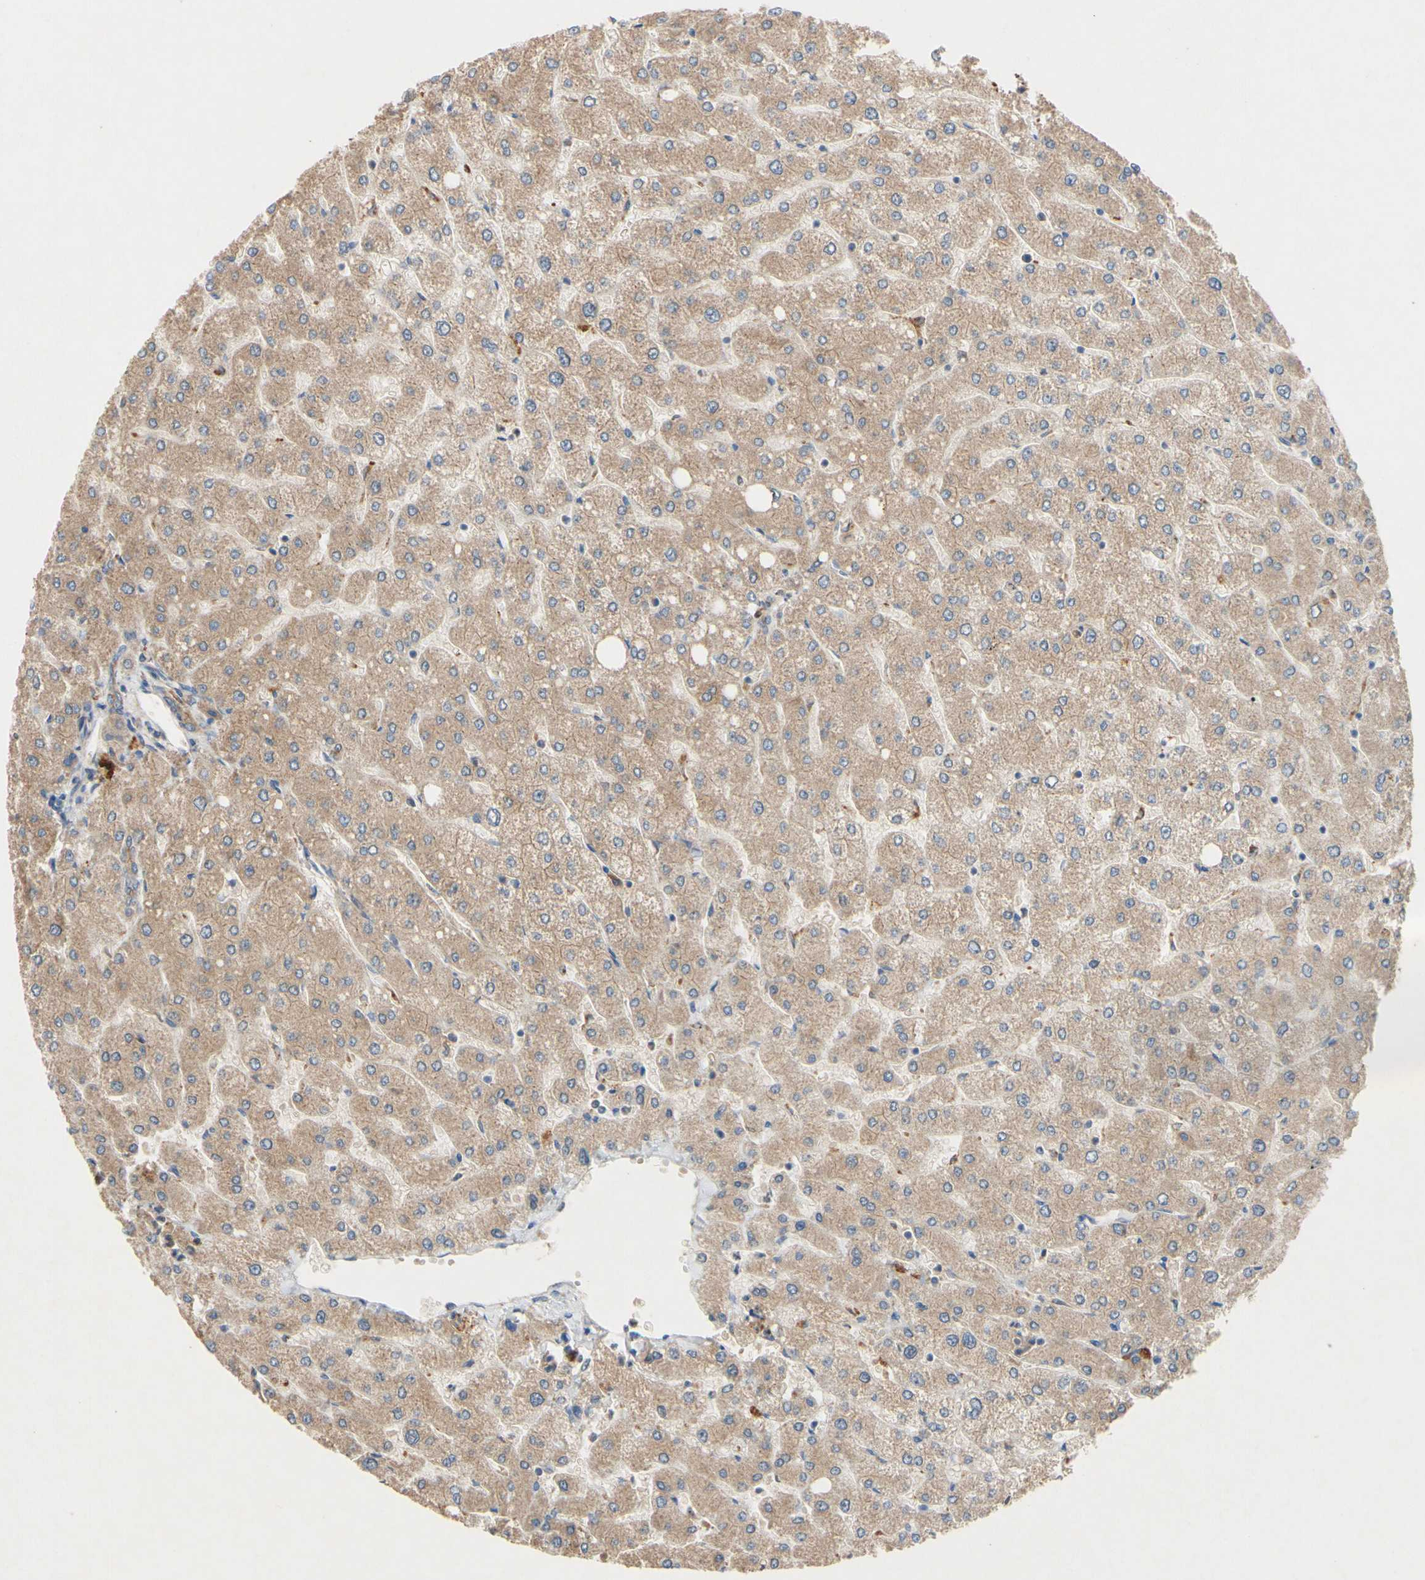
{"staining": {"intensity": "moderate", "quantity": ">75%", "location": "cytoplasmic/membranous"}, "tissue": "liver", "cell_type": "Cholangiocytes", "image_type": "normal", "snomed": [{"axis": "morphology", "description": "Normal tissue, NOS"}, {"axis": "topography", "description": "Liver"}], "caption": "DAB (3,3'-diaminobenzidine) immunohistochemical staining of normal human liver displays moderate cytoplasmic/membranous protein positivity in approximately >75% of cholangiocytes.", "gene": "PDGFB", "patient": {"sex": "male", "age": 55}}